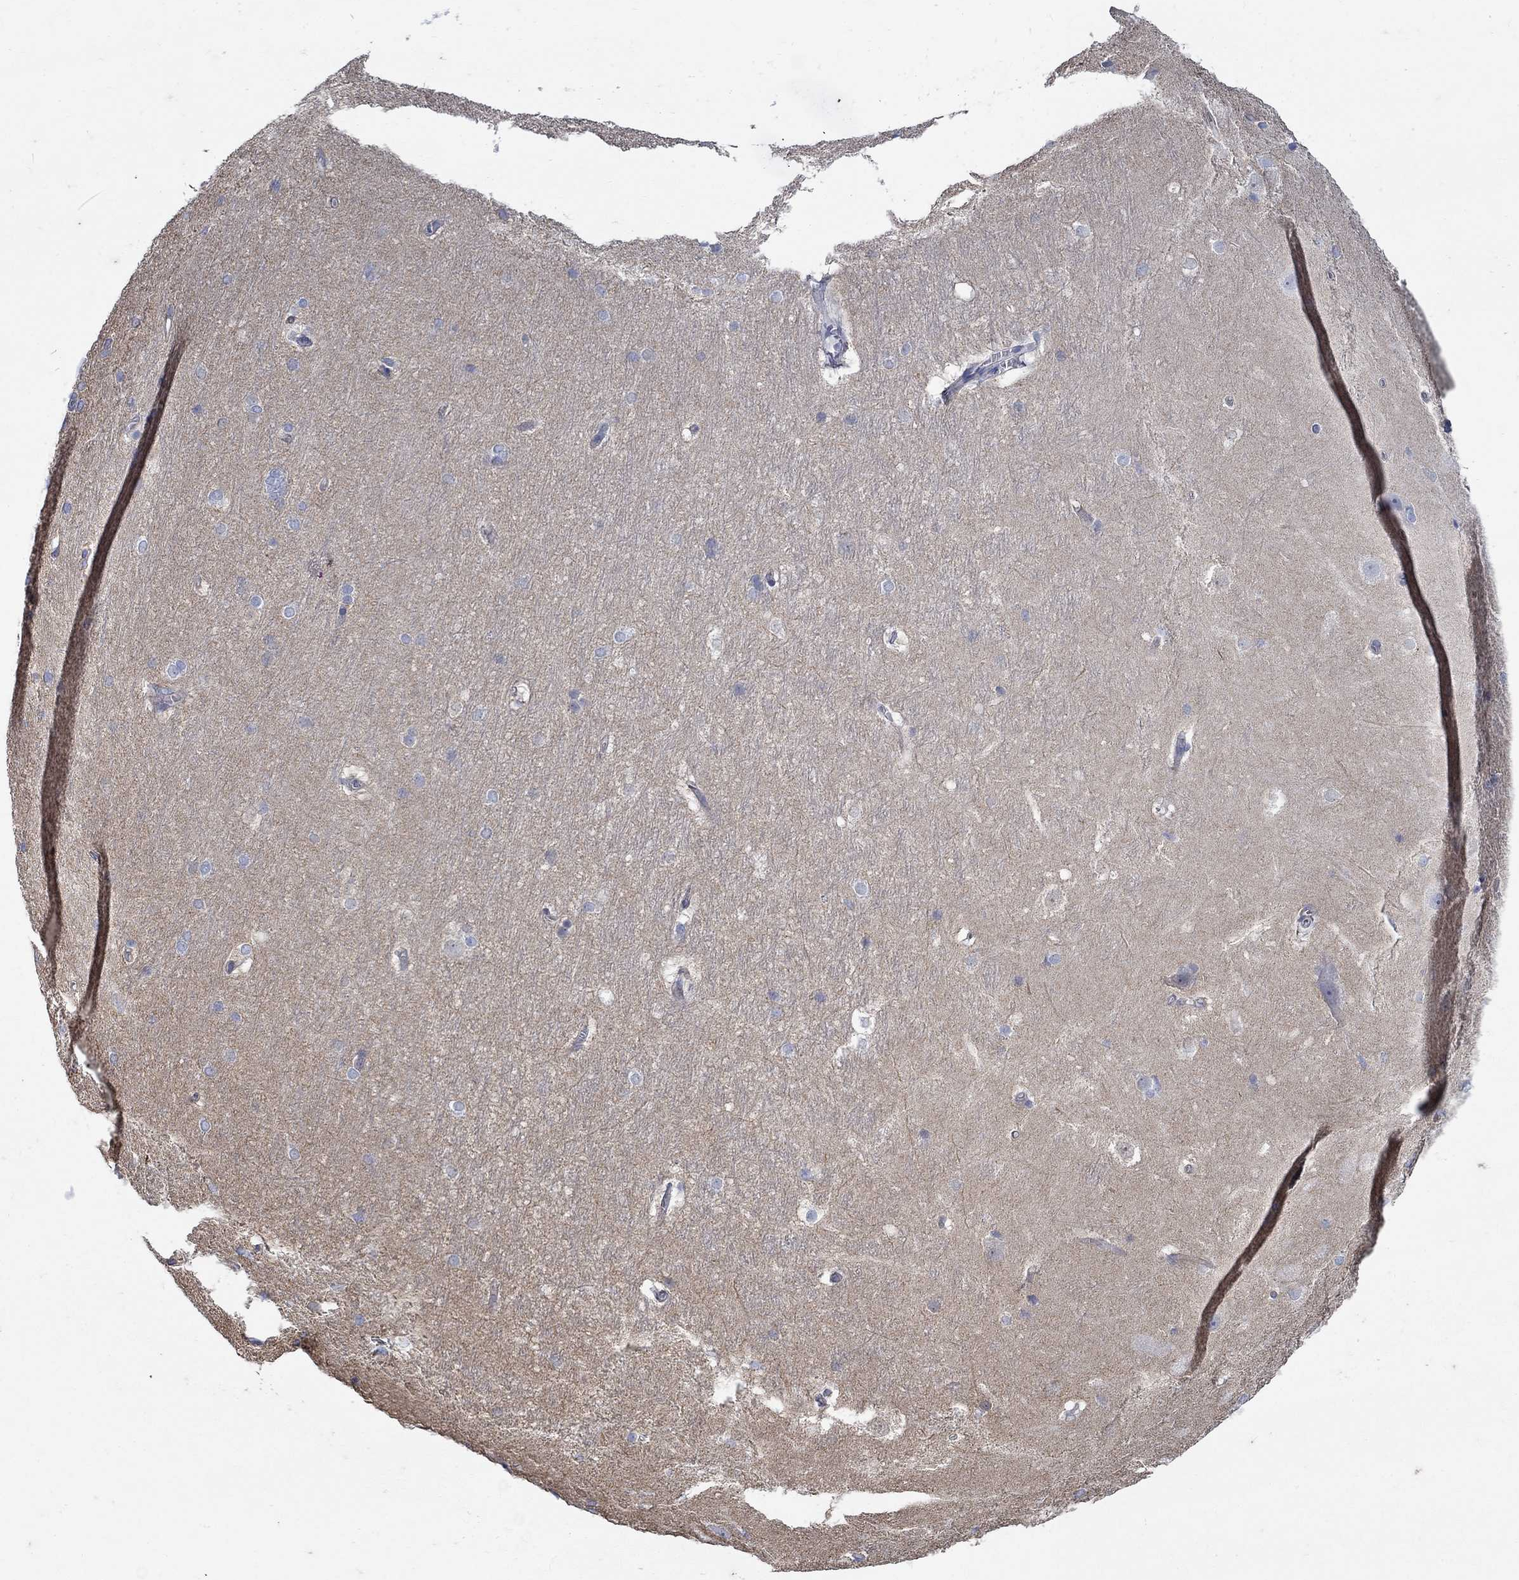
{"staining": {"intensity": "strong", "quantity": "<25%", "location": "cytoplasmic/membranous"}, "tissue": "hippocampus", "cell_type": "Glial cells", "image_type": "normal", "snomed": [{"axis": "morphology", "description": "Normal tissue, NOS"}, {"axis": "topography", "description": "Cerebral cortex"}, {"axis": "topography", "description": "Hippocampus"}], "caption": "A medium amount of strong cytoplasmic/membranous positivity is present in about <25% of glial cells in unremarkable hippocampus.", "gene": "TMEM198", "patient": {"sex": "female", "age": 19}}